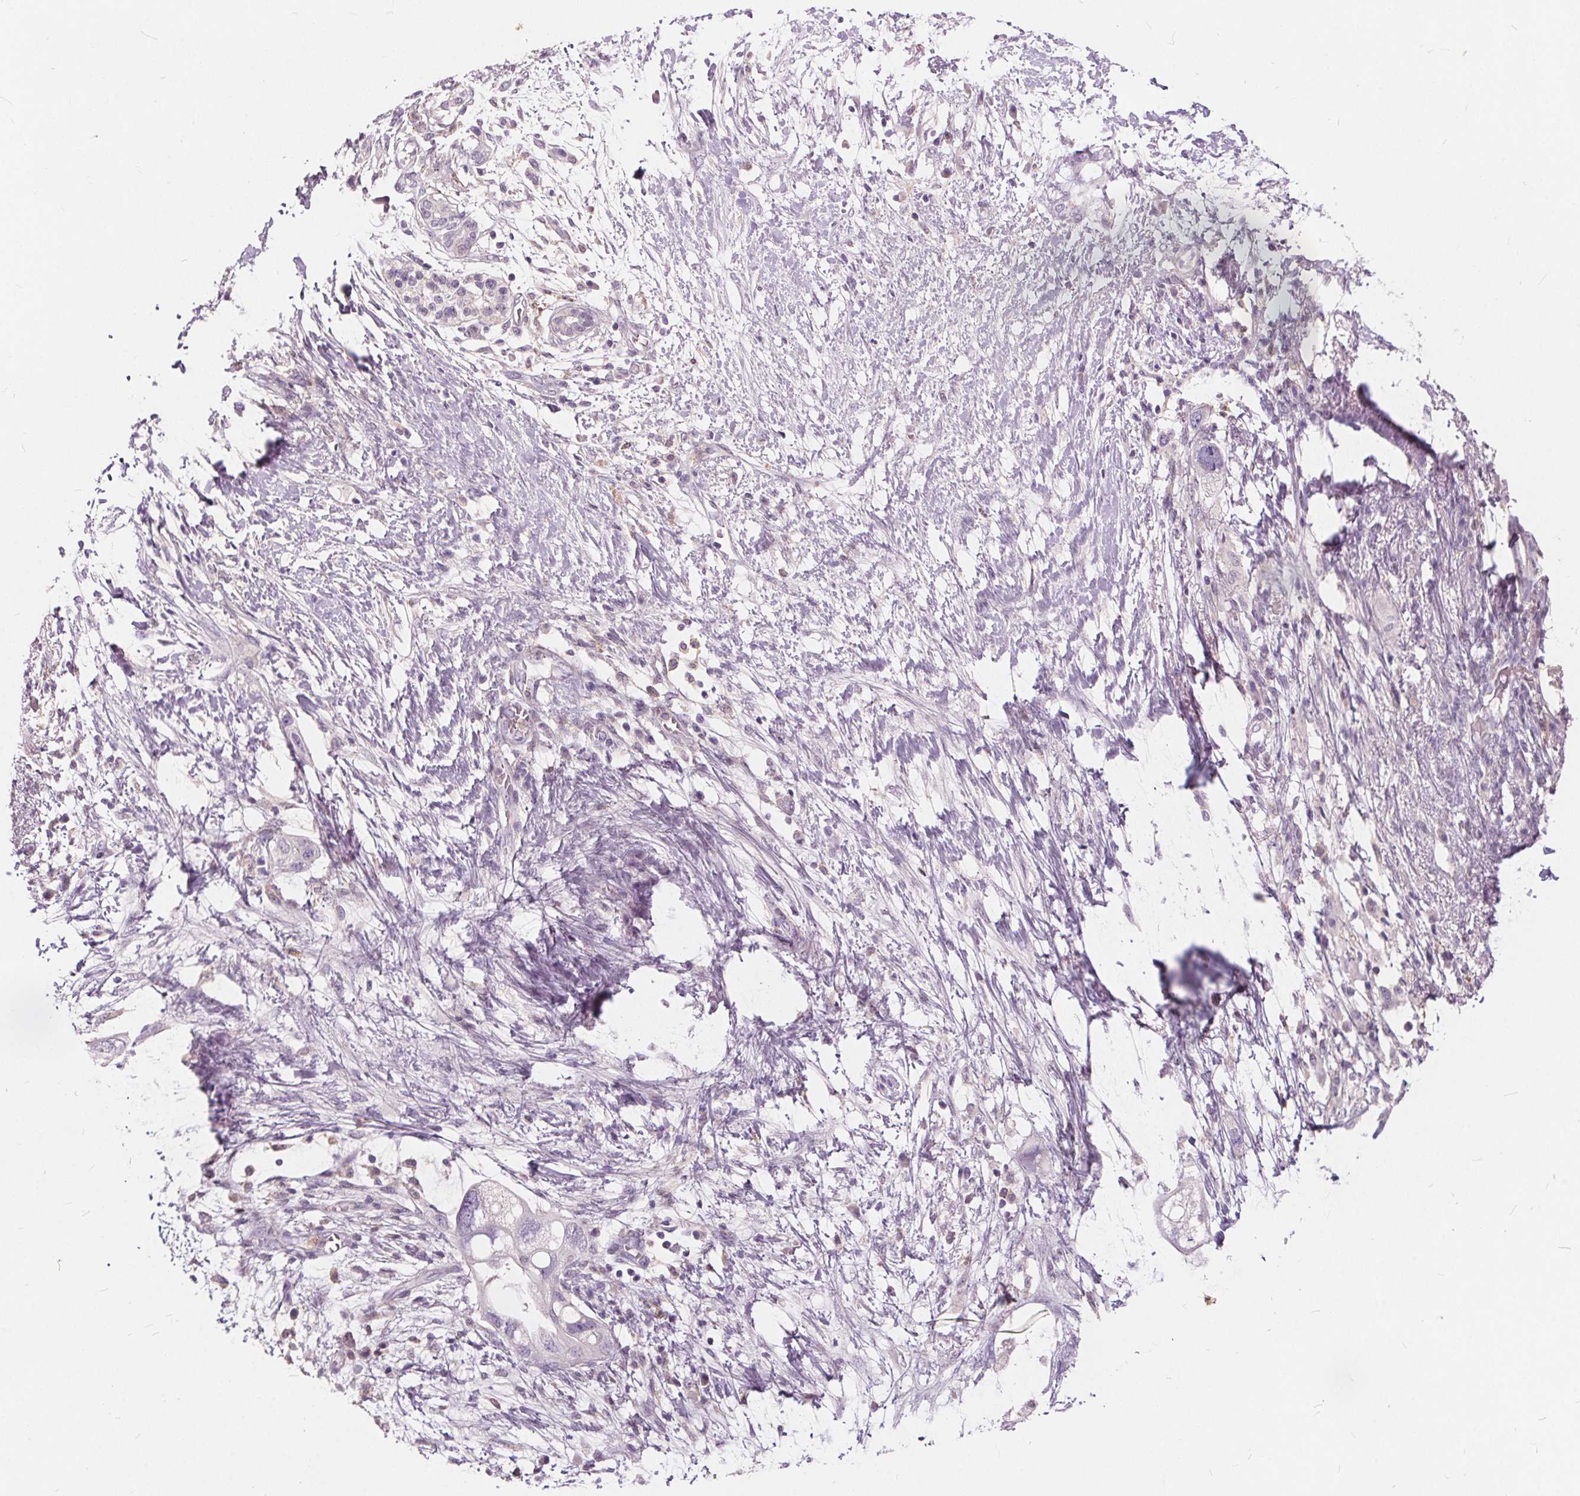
{"staining": {"intensity": "negative", "quantity": "none", "location": "none"}, "tissue": "pancreatic cancer", "cell_type": "Tumor cells", "image_type": "cancer", "snomed": [{"axis": "morphology", "description": "Adenocarcinoma, NOS"}, {"axis": "topography", "description": "Pancreas"}], "caption": "A high-resolution histopathology image shows immunohistochemistry staining of pancreatic cancer, which demonstrates no significant positivity in tumor cells.", "gene": "HAAO", "patient": {"sex": "female", "age": 72}}